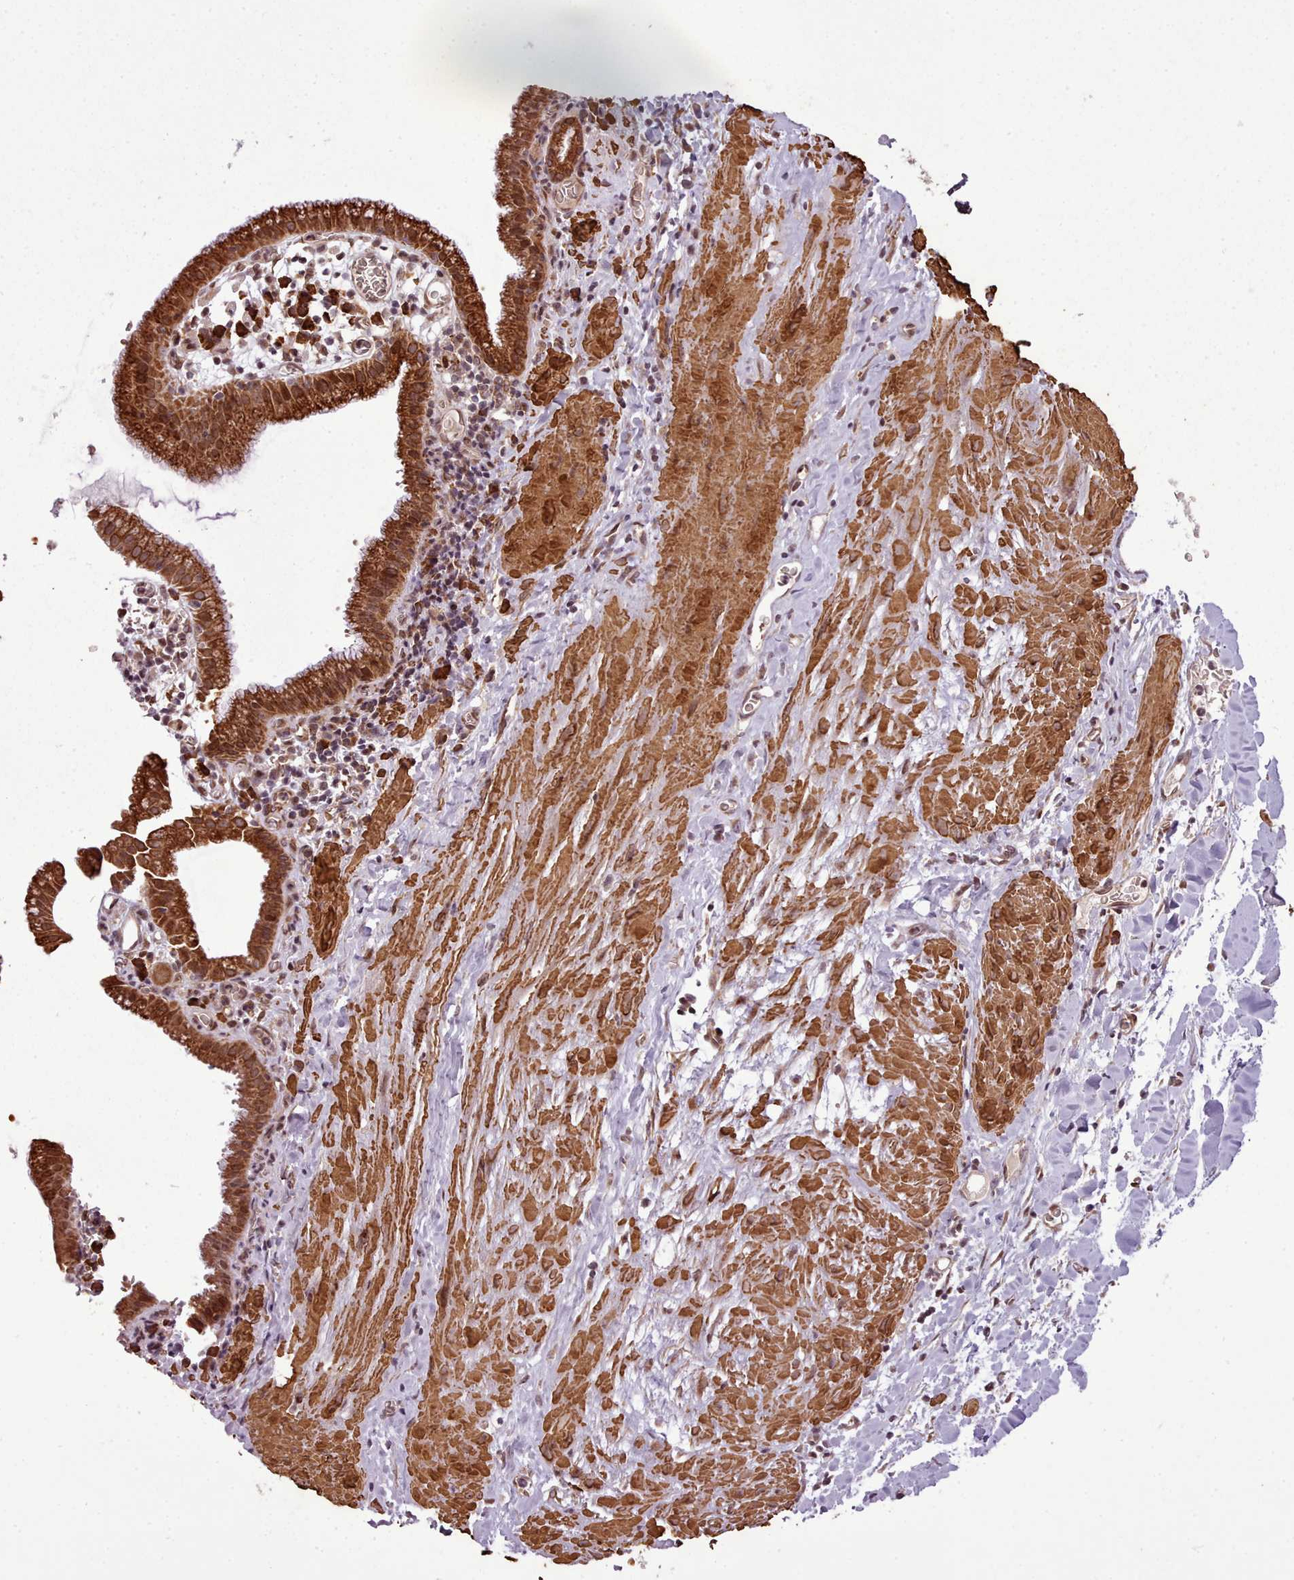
{"staining": {"intensity": "strong", "quantity": "25%-75%", "location": "cytoplasmic/membranous"}, "tissue": "gallbladder", "cell_type": "Glandular cells", "image_type": "normal", "snomed": [{"axis": "morphology", "description": "Normal tissue, NOS"}, {"axis": "topography", "description": "Gallbladder"}], "caption": "Protein expression analysis of unremarkable gallbladder displays strong cytoplasmic/membranous expression in approximately 25%-75% of glandular cells. The protein of interest is stained brown, and the nuclei are stained in blue (DAB IHC with brightfield microscopy, high magnification).", "gene": "CABP1", "patient": {"sex": "male", "age": 78}}